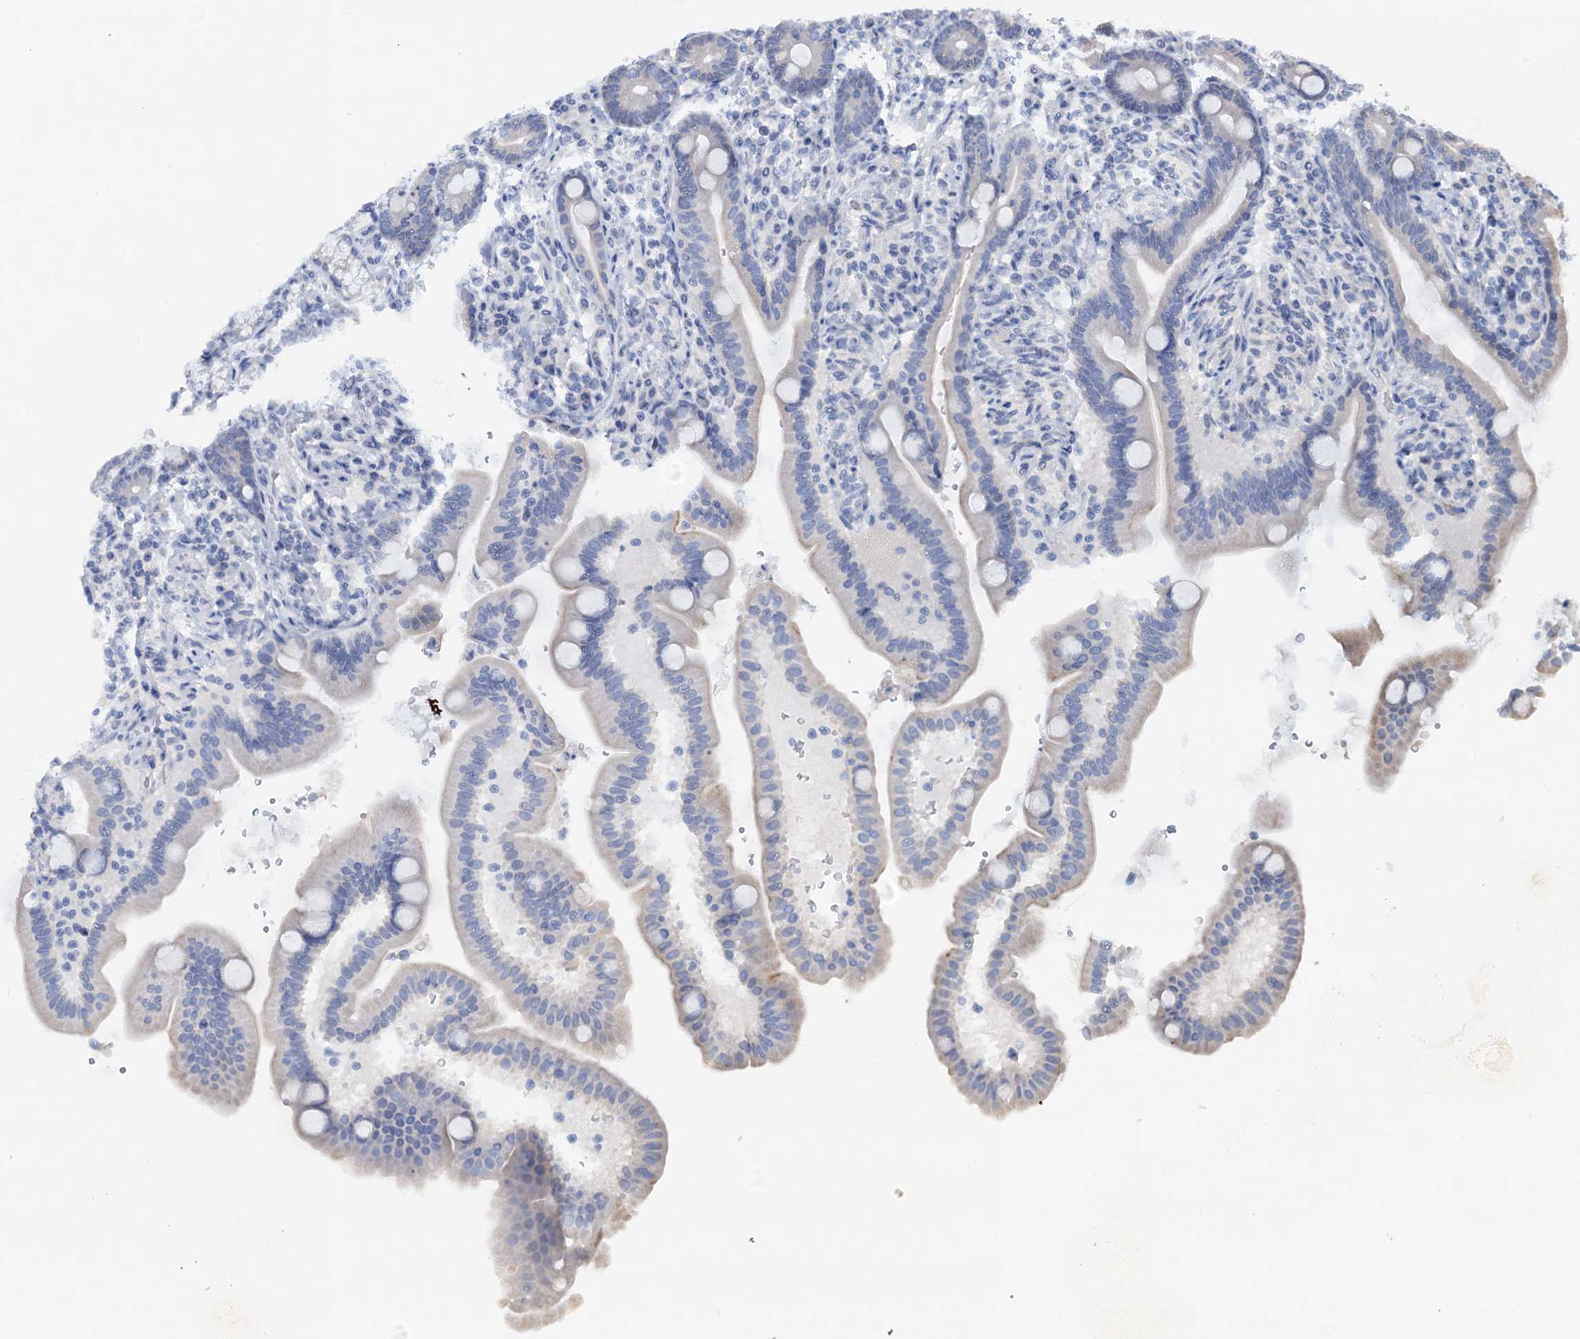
{"staining": {"intensity": "moderate", "quantity": "<25%", "location": "cytoplasmic/membranous"}, "tissue": "duodenum", "cell_type": "Glandular cells", "image_type": "normal", "snomed": [{"axis": "morphology", "description": "Normal tissue, NOS"}, {"axis": "topography", "description": "Duodenum"}], "caption": "A brown stain shows moderate cytoplasmic/membranous expression of a protein in glandular cells of normal human duodenum.", "gene": "PLLP", "patient": {"sex": "male", "age": 54}}